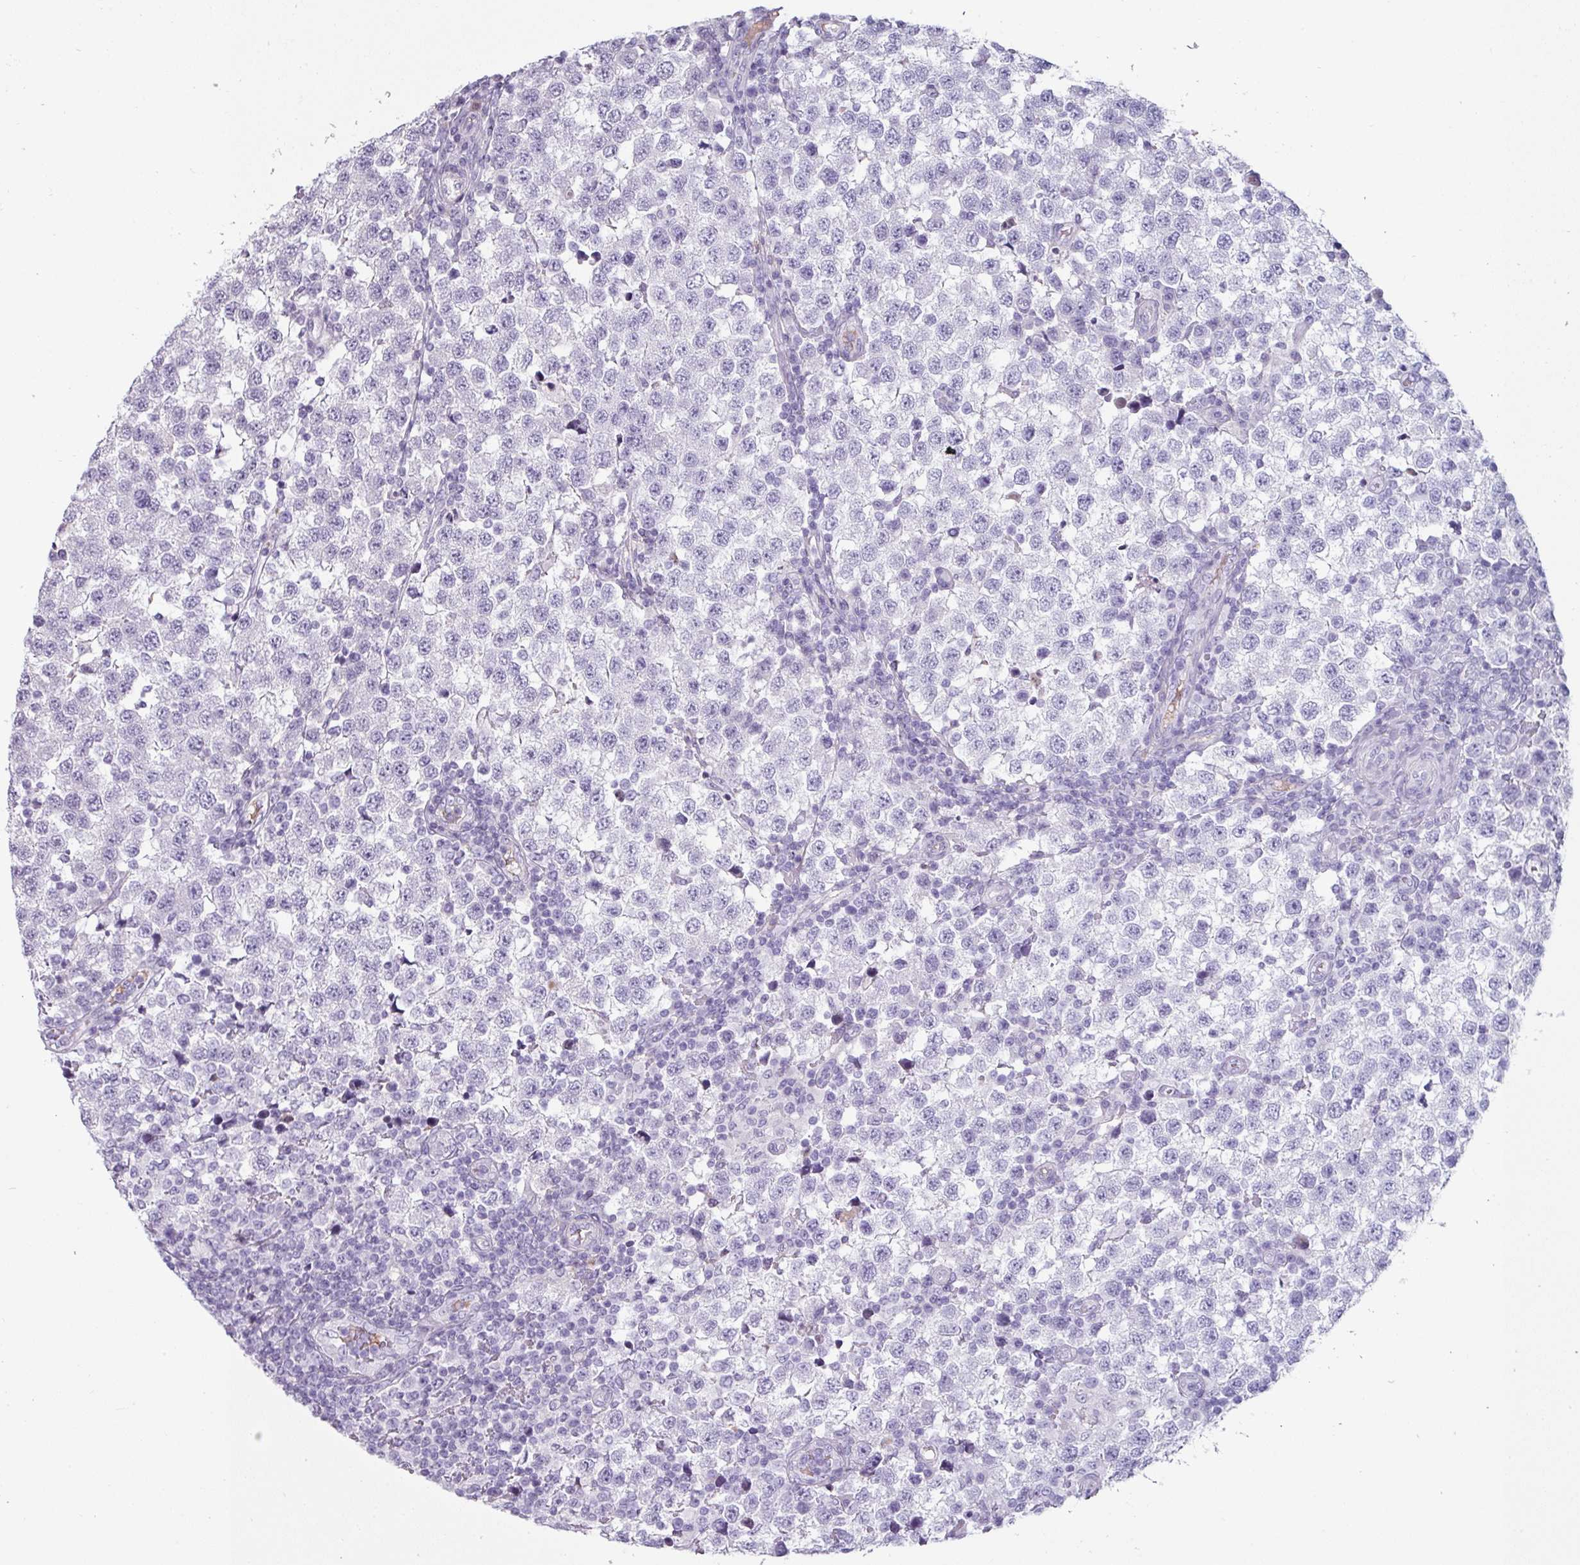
{"staining": {"intensity": "negative", "quantity": "none", "location": "none"}, "tissue": "testis cancer", "cell_type": "Tumor cells", "image_type": "cancer", "snomed": [{"axis": "morphology", "description": "Seminoma, NOS"}, {"axis": "topography", "description": "Testis"}], "caption": "This is an IHC histopathology image of testis cancer (seminoma). There is no positivity in tumor cells.", "gene": "CLCA1", "patient": {"sex": "male", "age": 34}}